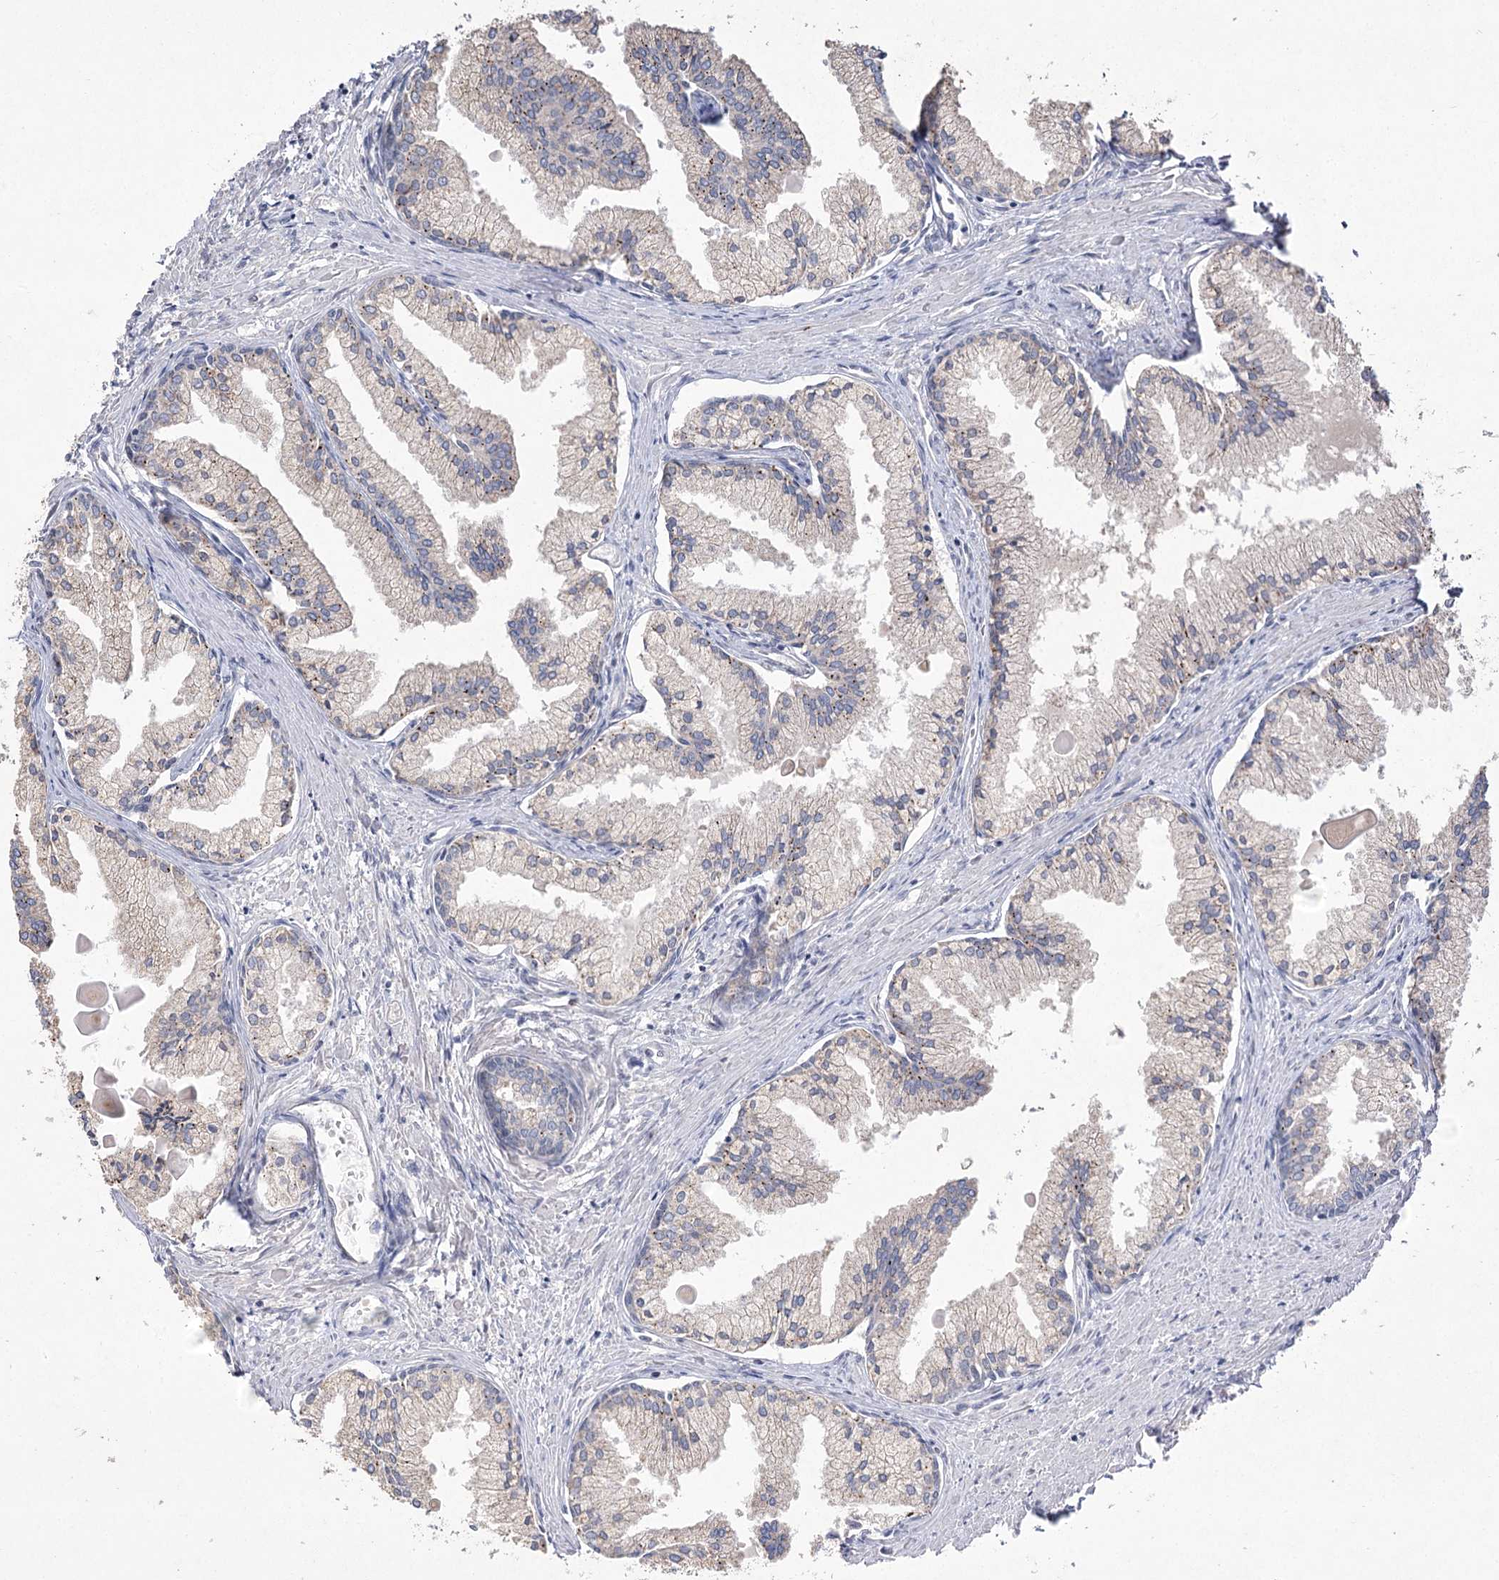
{"staining": {"intensity": "negative", "quantity": "none", "location": "none"}, "tissue": "prostate cancer", "cell_type": "Tumor cells", "image_type": "cancer", "snomed": [{"axis": "morphology", "description": "Adenocarcinoma, High grade"}, {"axis": "topography", "description": "Prostate"}], "caption": "IHC photomicrograph of neoplastic tissue: adenocarcinoma (high-grade) (prostate) stained with DAB reveals no significant protein staining in tumor cells.", "gene": "DDX50", "patient": {"sex": "male", "age": 68}}